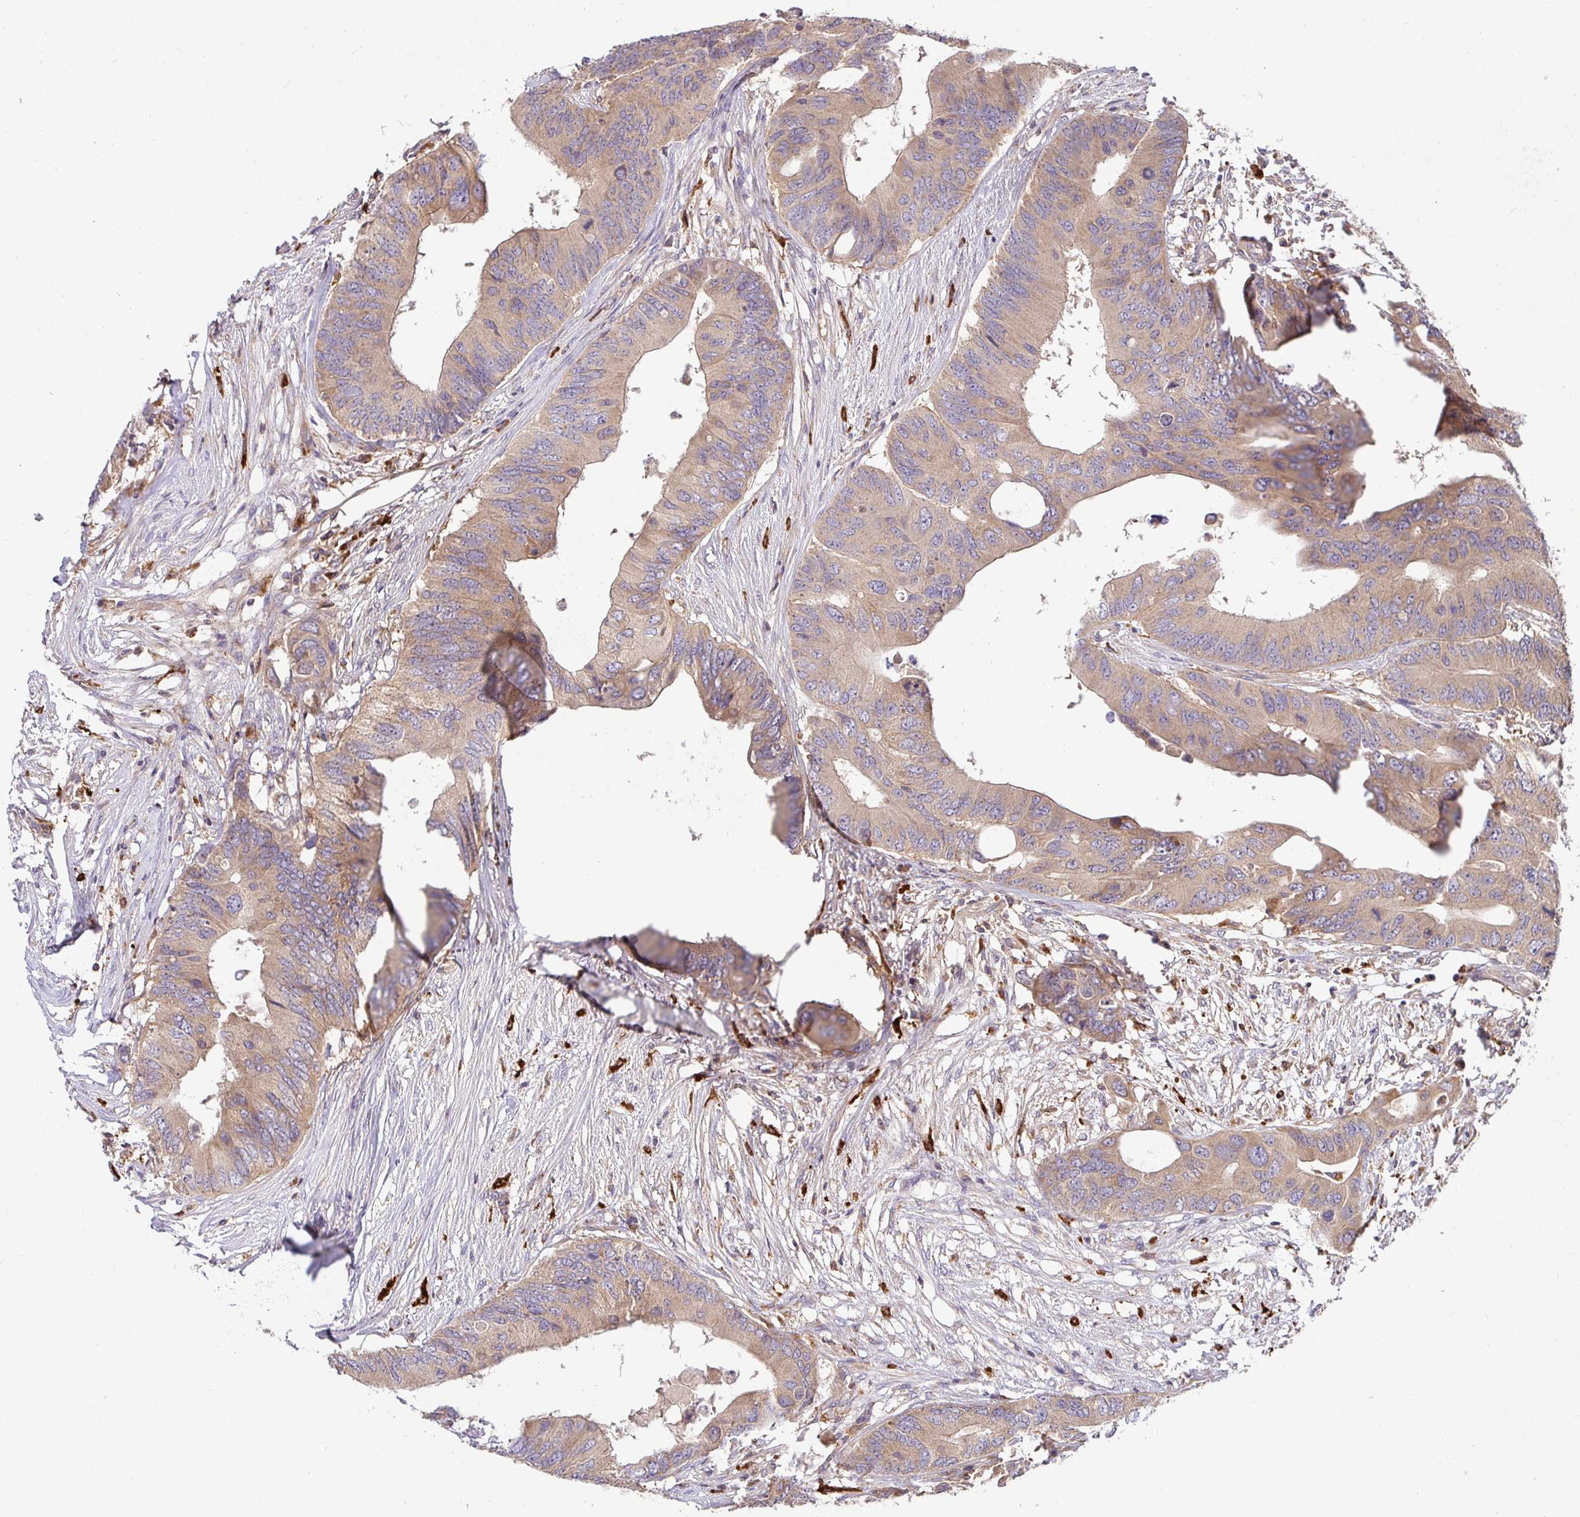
{"staining": {"intensity": "weak", "quantity": ">75%", "location": "cytoplasmic/membranous"}, "tissue": "colorectal cancer", "cell_type": "Tumor cells", "image_type": "cancer", "snomed": [{"axis": "morphology", "description": "Adenocarcinoma, NOS"}, {"axis": "topography", "description": "Colon"}], "caption": "The micrograph reveals staining of colorectal adenocarcinoma, revealing weak cytoplasmic/membranous protein staining (brown color) within tumor cells.", "gene": "ATP6V1F", "patient": {"sex": "male", "age": 71}}